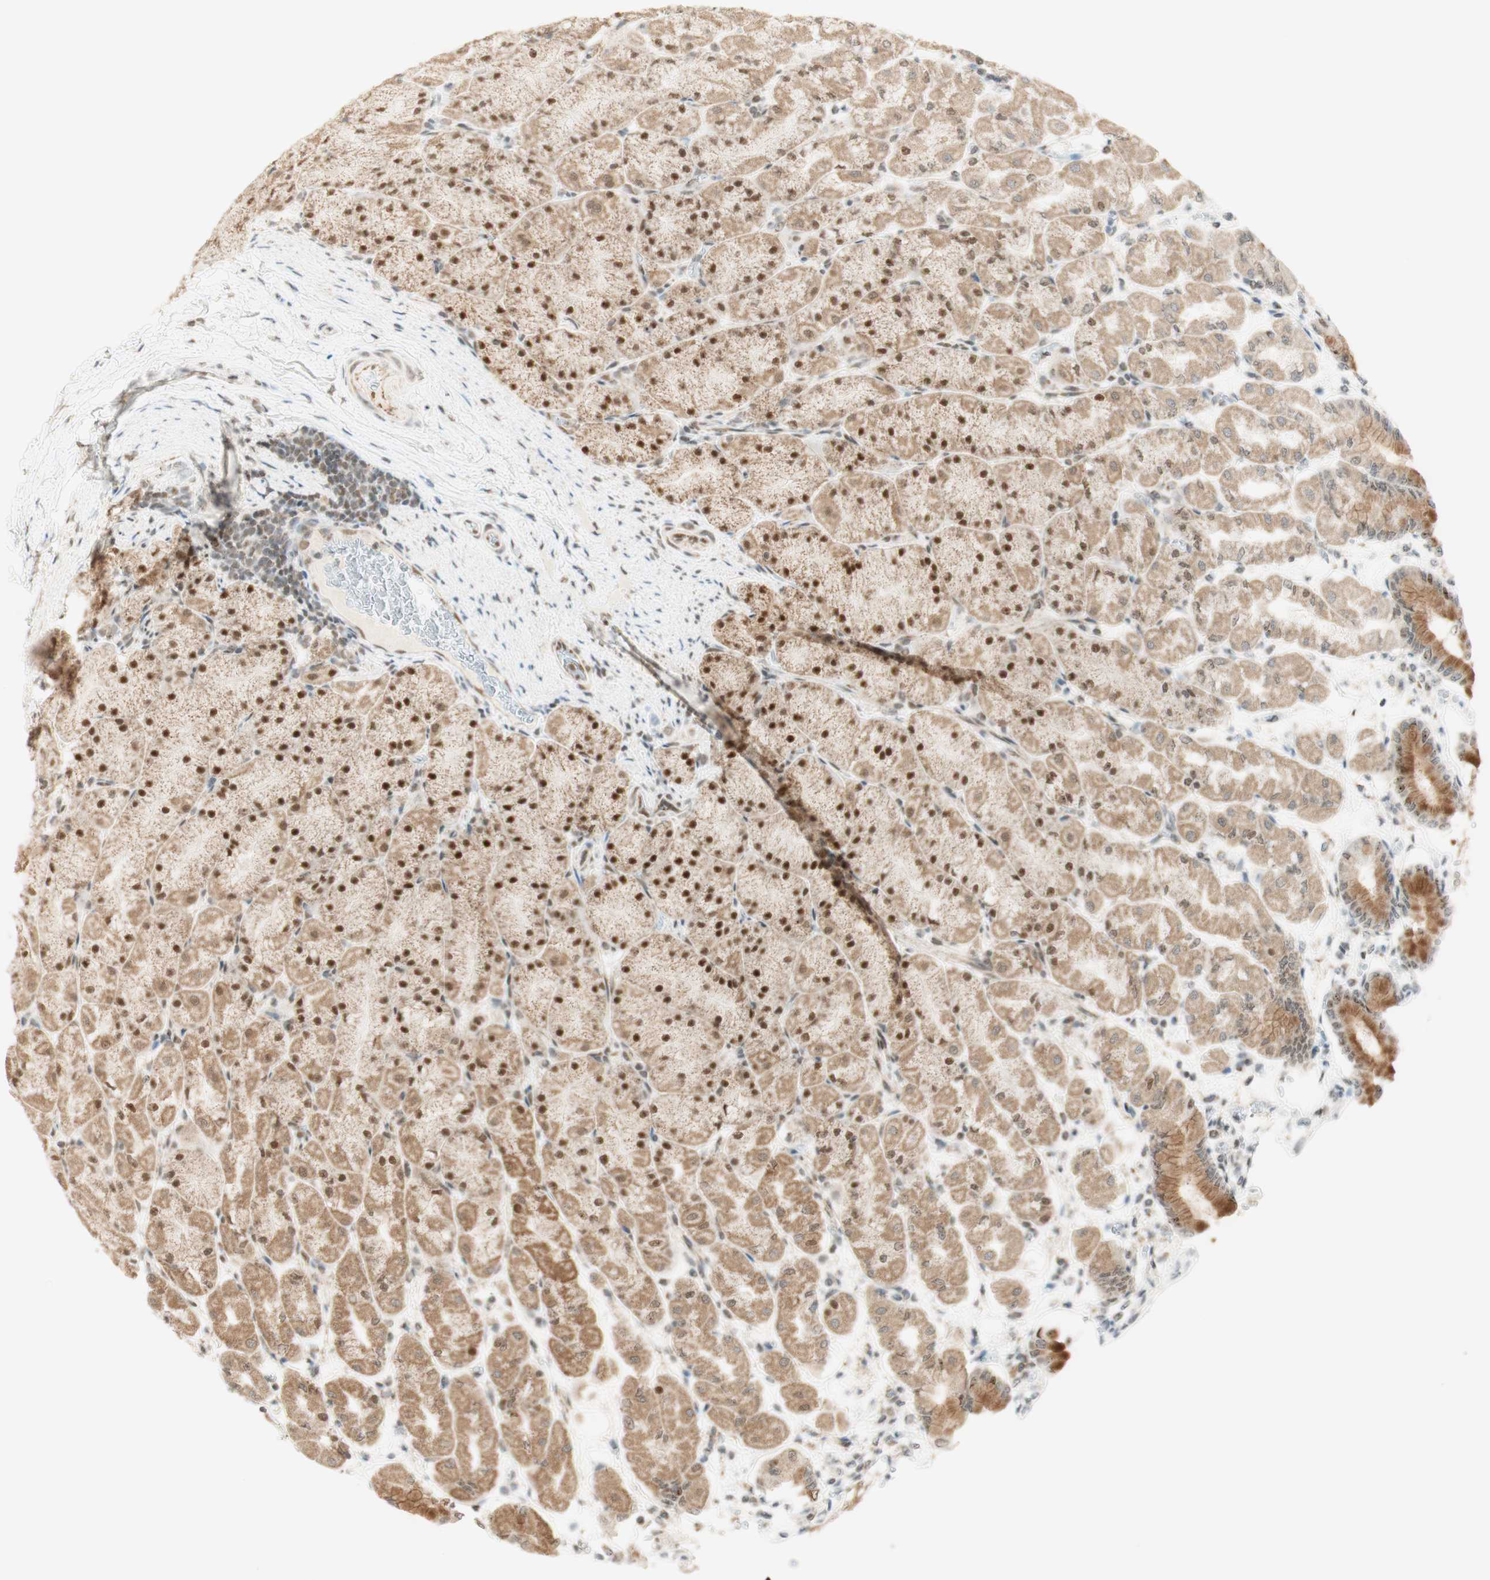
{"staining": {"intensity": "moderate", "quantity": ">75%", "location": "cytoplasmic/membranous,nuclear"}, "tissue": "stomach", "cell_type": "Glandular cells", "image_type": "normal", "snomed": [{"axis": "morphology", "description": "Normal tissue, NOS"}, {"axis": "topography", "description": "Stomach, upper"}], "caption": "The image displays staining of benign stomach, revealing moderate cytoplasmic/membranous,nuclear protein staining (brown color) within glandular cells. (IHC, brightfield microscopy, high magnification).", "gene": "ZNF782", "patient": {"sex": "female", "age": 56}}